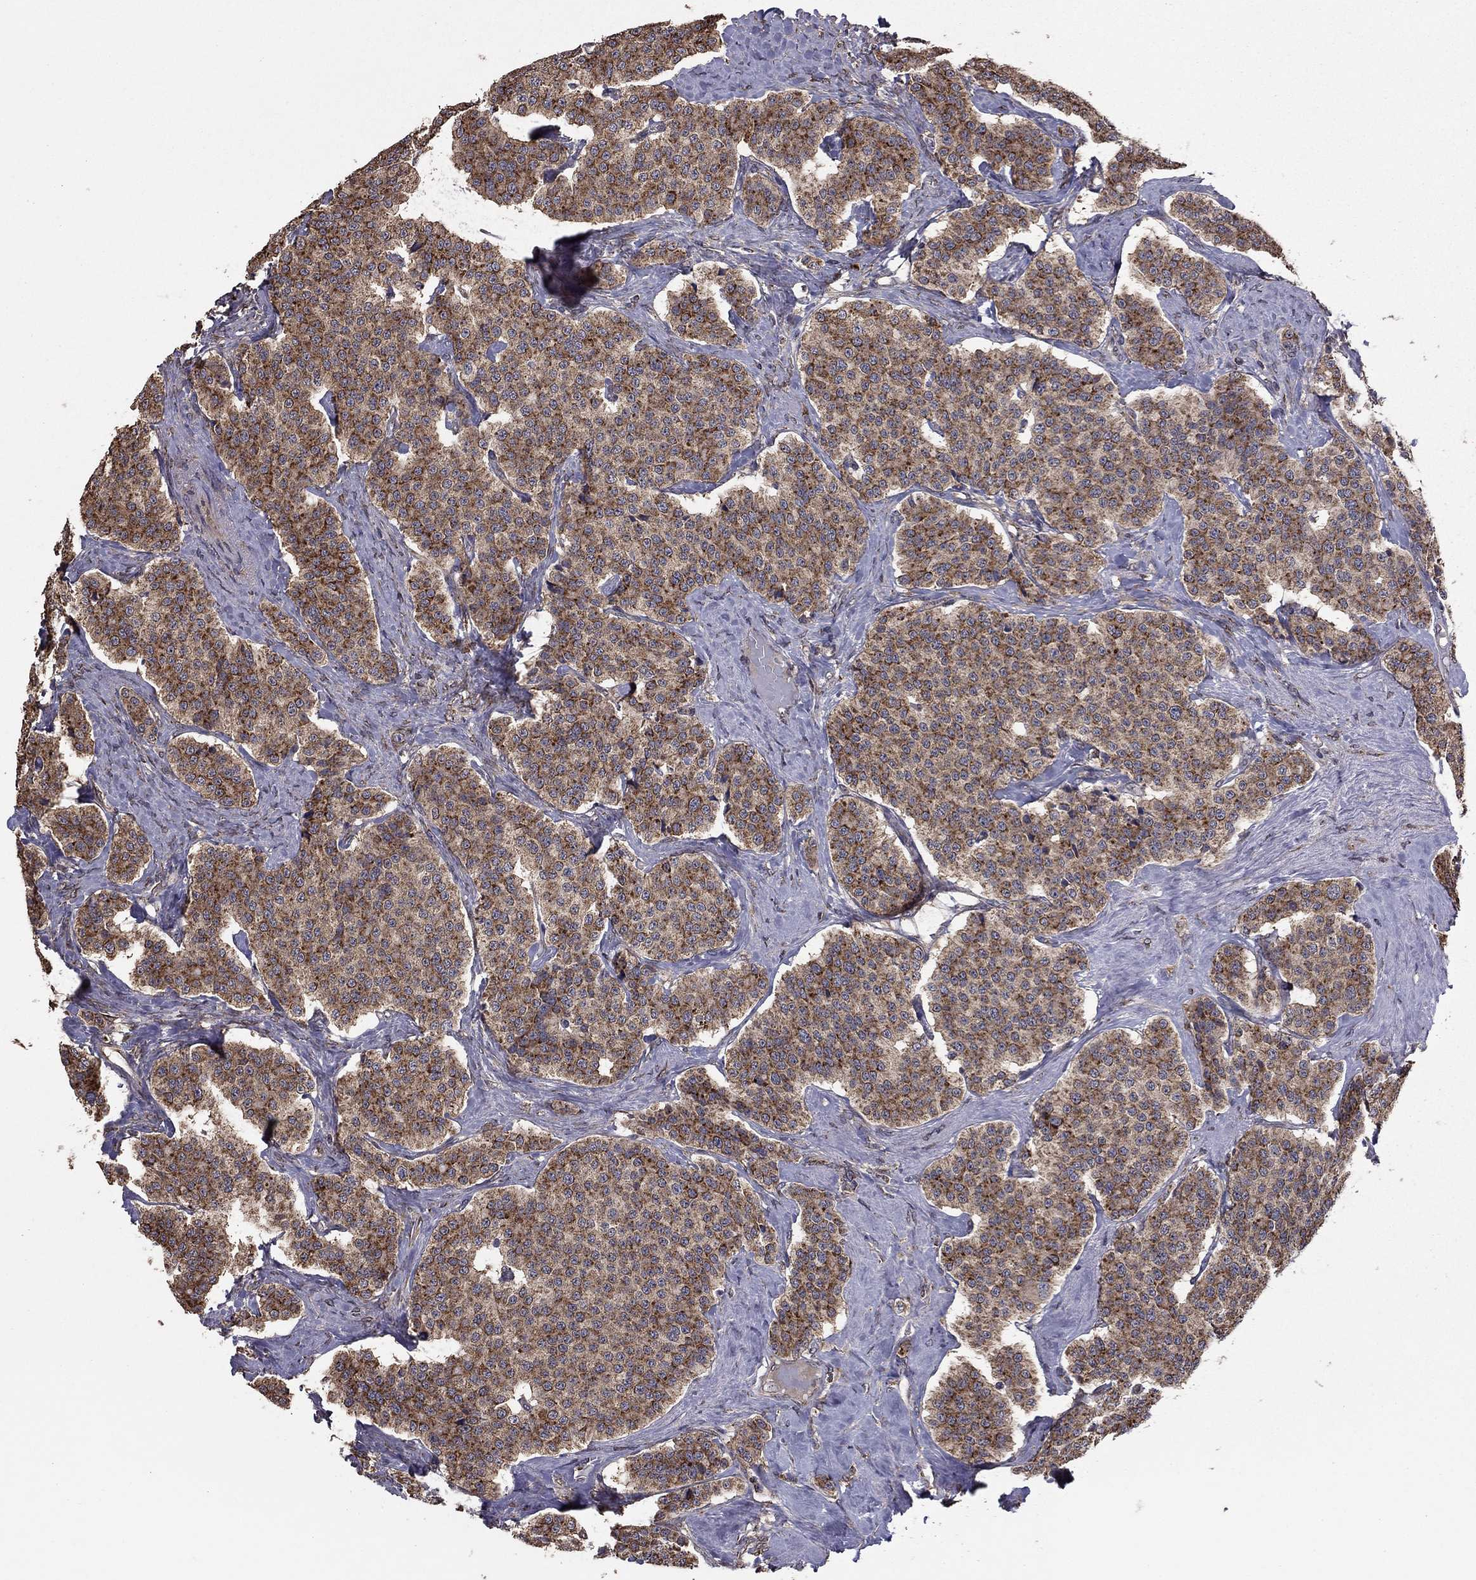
{"staining": {"intensity": "moderate", "quantity": ">75%", "location": "cytoplasmic/membranous"}, "tissue": "carcinoid", "cell_type": "Tumor cells", "image_type": "cancer", "snomed": [{"axis": "morphology", "description": "Carcinoid, malignant, NOS"}, {"axis": "topography", "description": "Small intestine"}], "caption": "Carcinoid stained with immunohistochemistry (IHC) demonstrates moderate cytoplasmic/membranous staining in about >75% of tumor cells.", "gene": "NKIRAS1", "patient": {"sex": "female", "age": 58}}